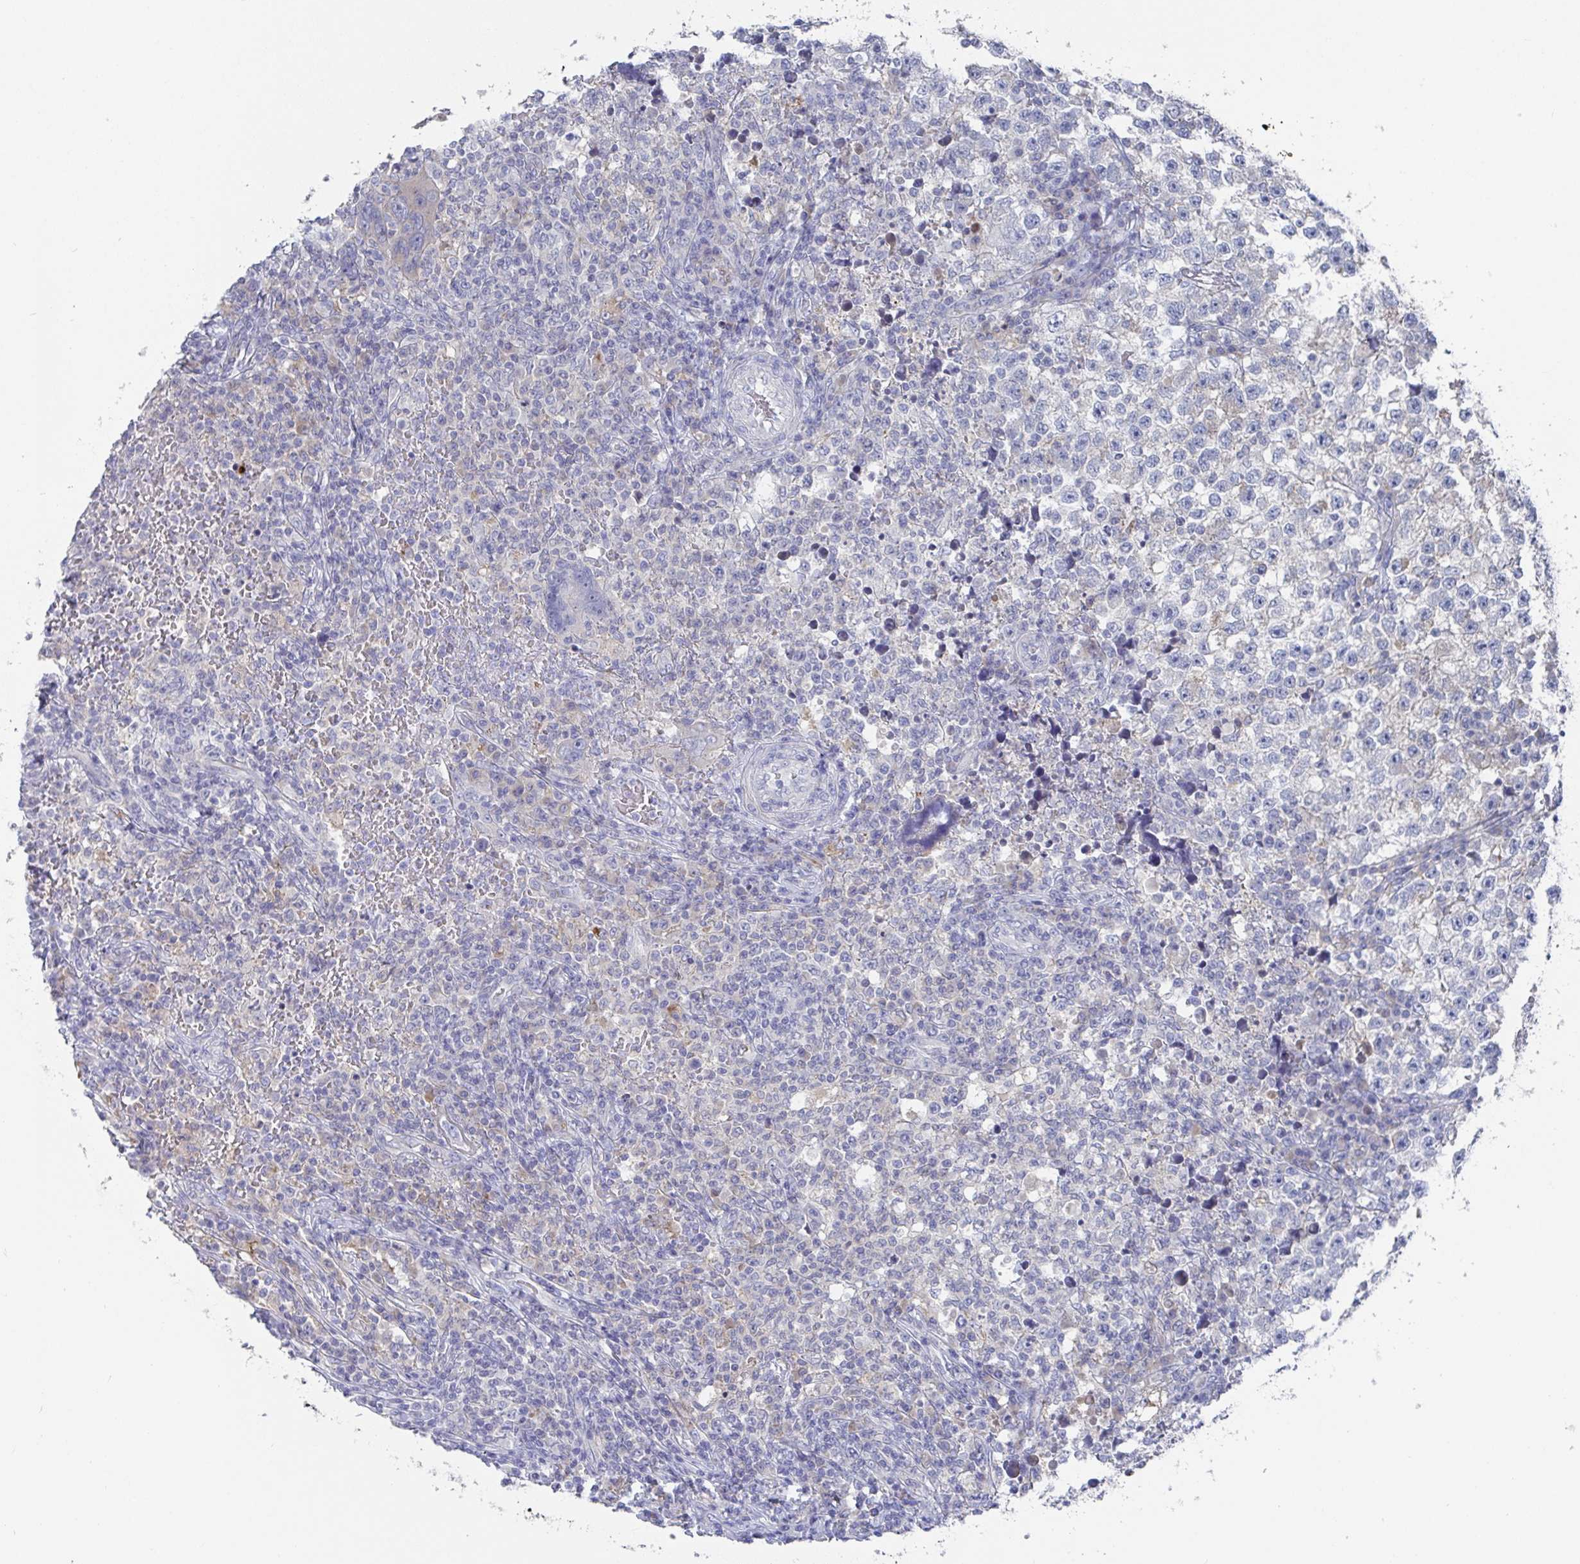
{"staining": {"intensity": "negative", "quantity": "none", "location": "none"}, "tissue": "testis cancer", "cell_type": "Tumor cells", "image_type": "cancer", "snomed": [{"axis": "morphology", "description": "Seminoma, NOS"}, {"axis": "topography", "description": "Testis"}], "caption": "Image shows no protein staining in tumor cells of testis seminoma tissue.", "gene": "GPR148", "patient": {"sex": "male", "age": 22}}